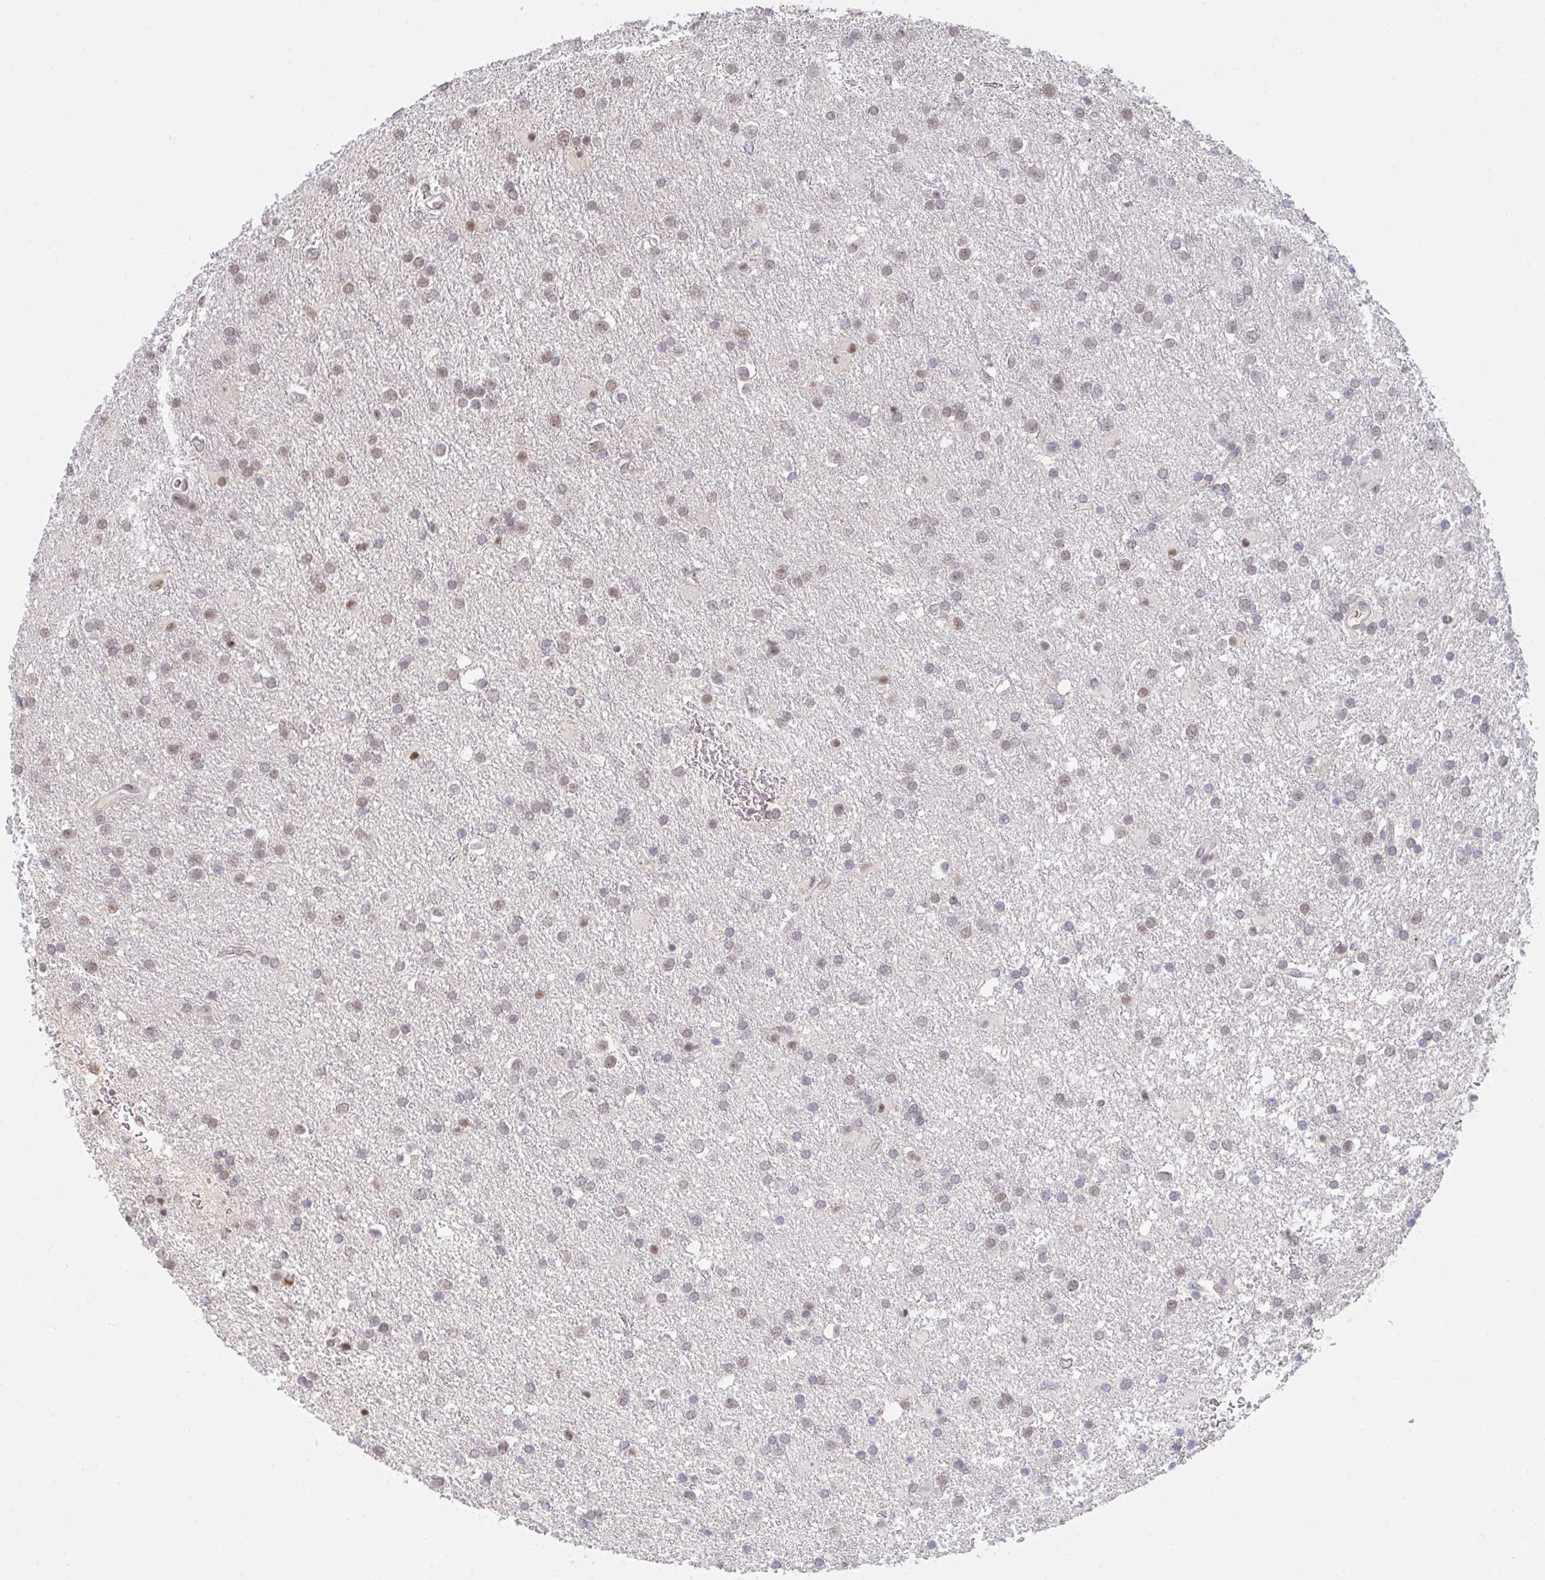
{"staining": {"intensity": "moderate", "quantity": "25%-75%", "location": "nuclear"}, "tissue": "glioma", "cell_type": "Tumor cells", "image_type": "cancer", "snomed": [{"axis": "morphology", "description": "Glioma, malignant, Low grade"}, {"axis": "topography", "description": "Brain"}], "caption": "High-power microscopy captured an IHC micrograph of low-grade glioma (malignant), revealing moderate nuclear expression in approximately 25%-75% of tumor cells.", "gene": "DSCAML1", "patient": {"sex": "female", "age": 32}}